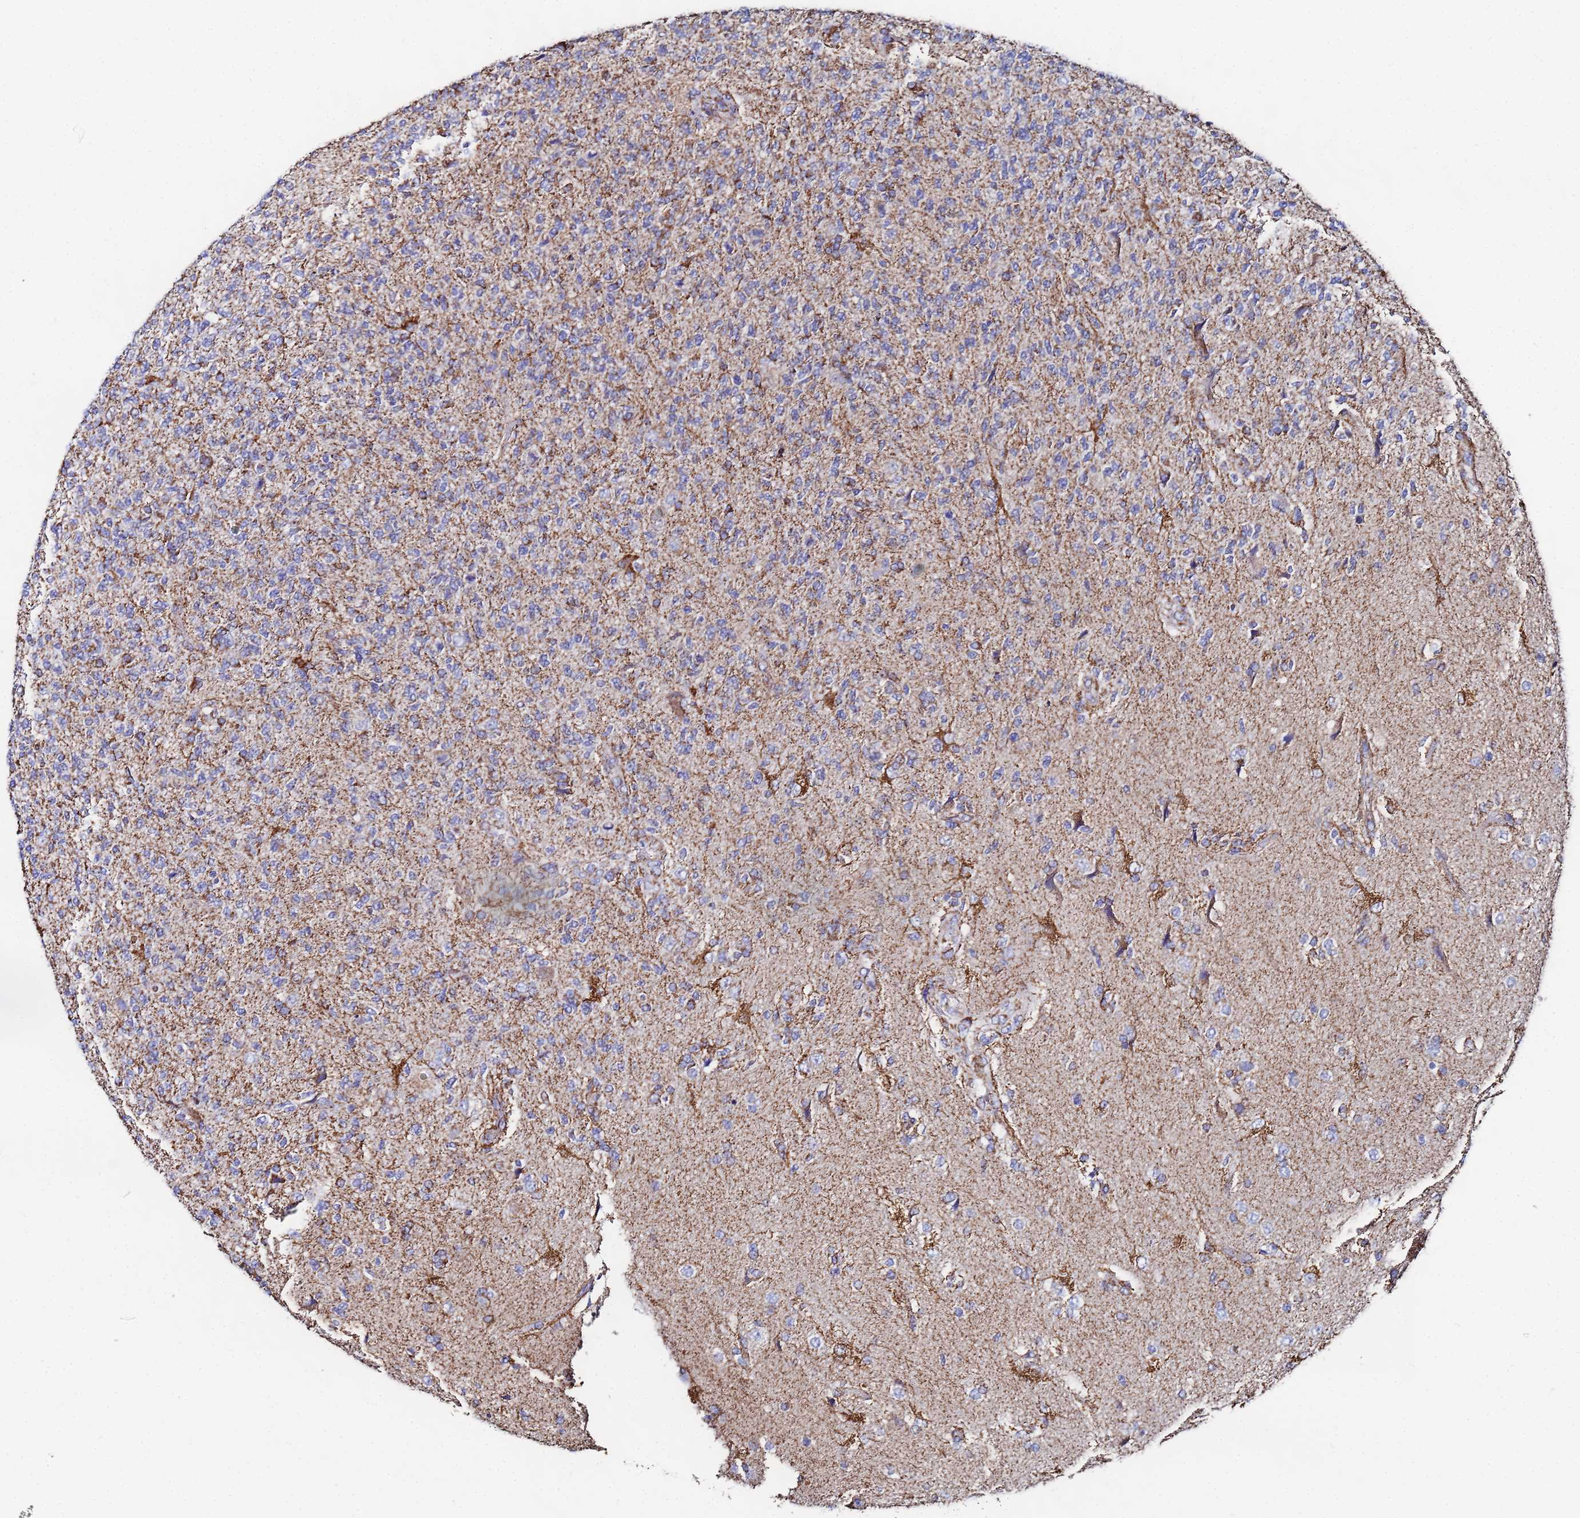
{"staining": {"intensity": "weak", "quantity": "25%-75%", "location": "cytoplasmic/membranous"}, "tissue": "glioma", "cell_type": "Tumor cells", "image_type": "cancer", "snomed": [{"axis": "morphology", "description": "Glioma, malignant, High grade"}, {"axis": "topography", "description": "Brain"}], "caption": "Malignant glioma (high-grade) stained for a protein (brown) demonstrates weak cytoplasmic/membranous positive staining in approximately 25%-75% of tumor cells.", "gene": "GLUD1", "patient": {"sex": "male", "age": 56}}